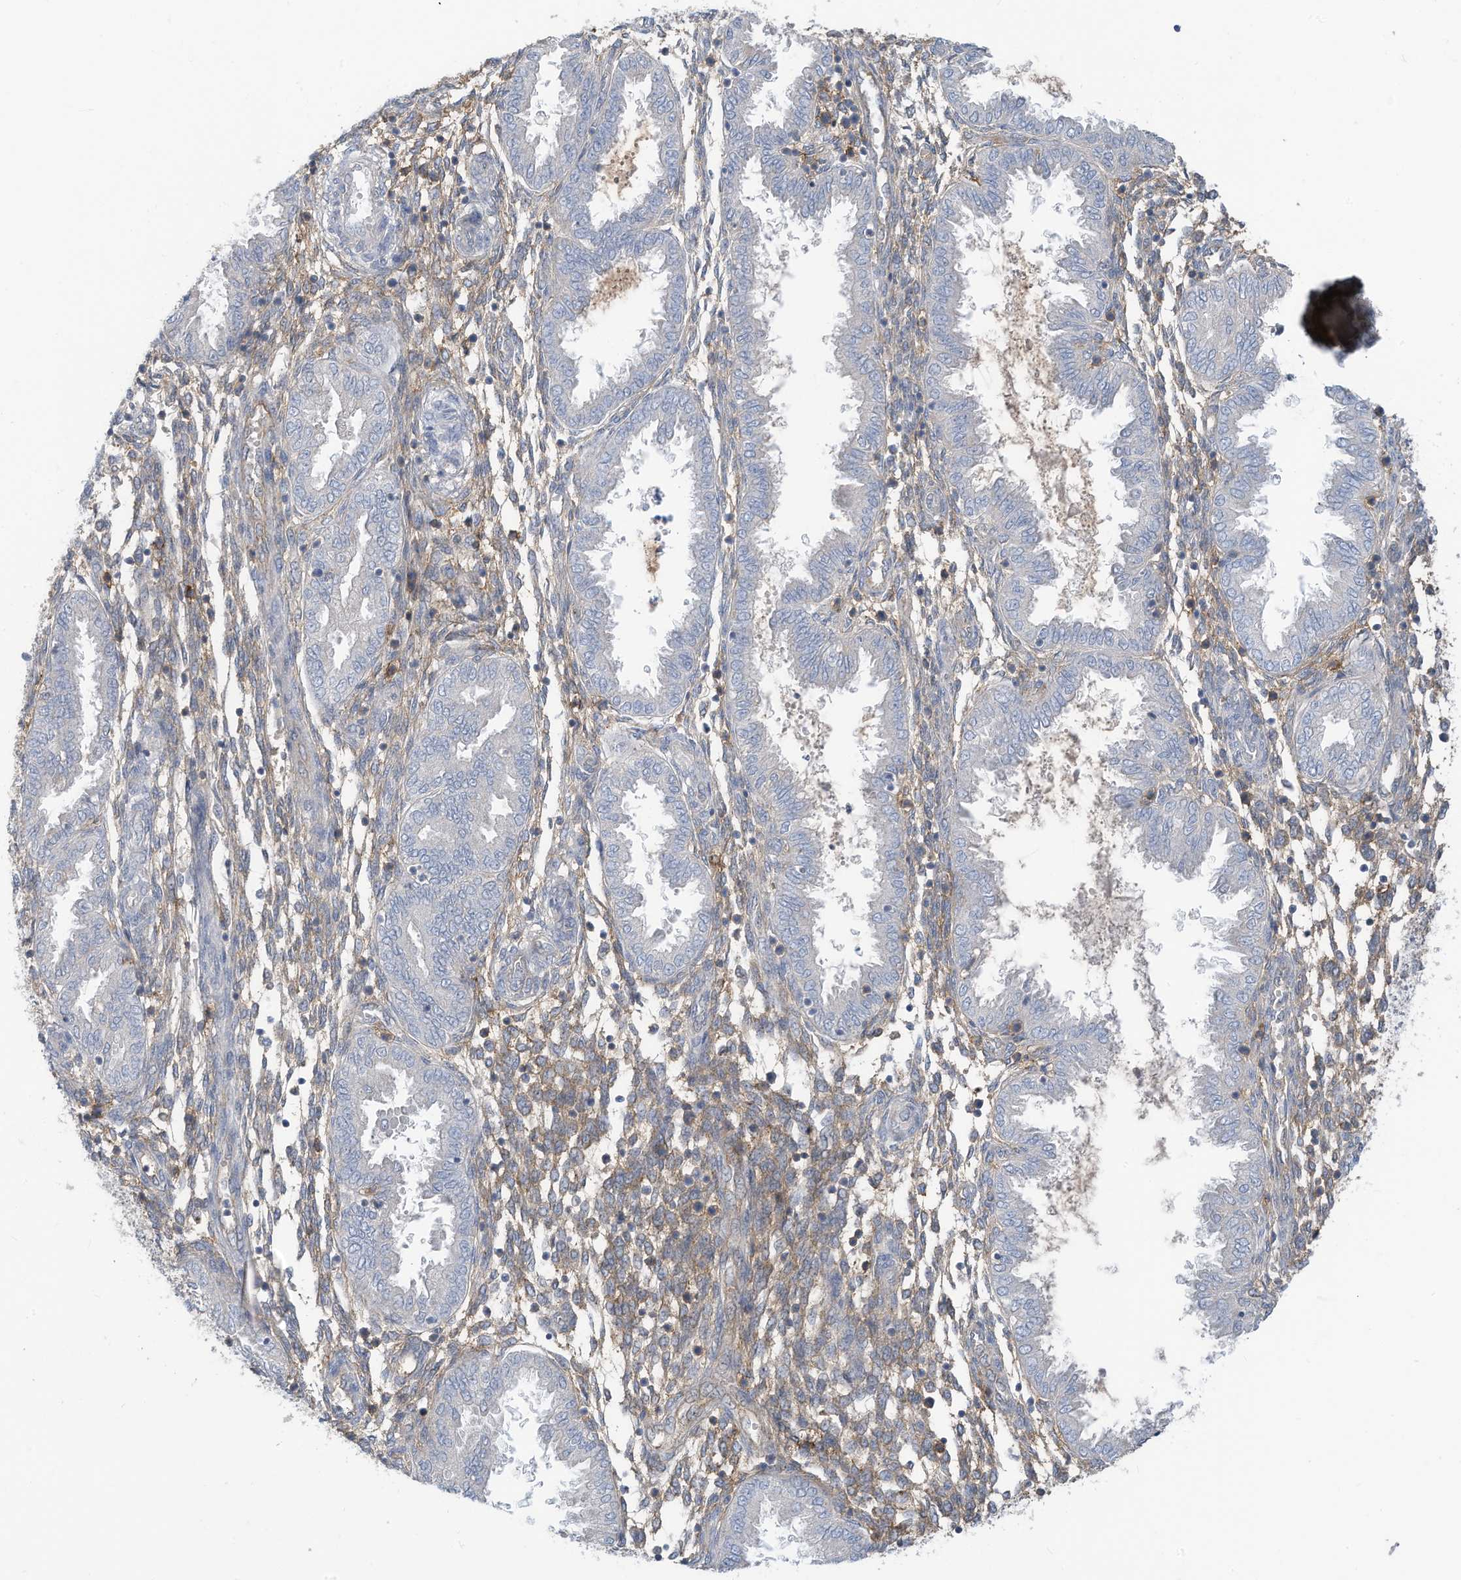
{"staining": {"intensity": "strong", "quantity": "<25%", "location": "cytoplasmic/membranous"}, "tissue": "endometrium", "cell_type": "Cells in endometrial stroma", "image_type": "normal", "snomed": [{"axis": "morphology", "description": "Normal tissue, NOS"}, {"axis": "topography", "description": "Endometrium"}], "caption": "A medium amount of strong cytoplasmic/membranous staining is seen in about <25% of cells in endometrial stroma in unremarkable endometrium.", "gene": "SLC1A5", "patient": {"sex": "female", "age": 33}}